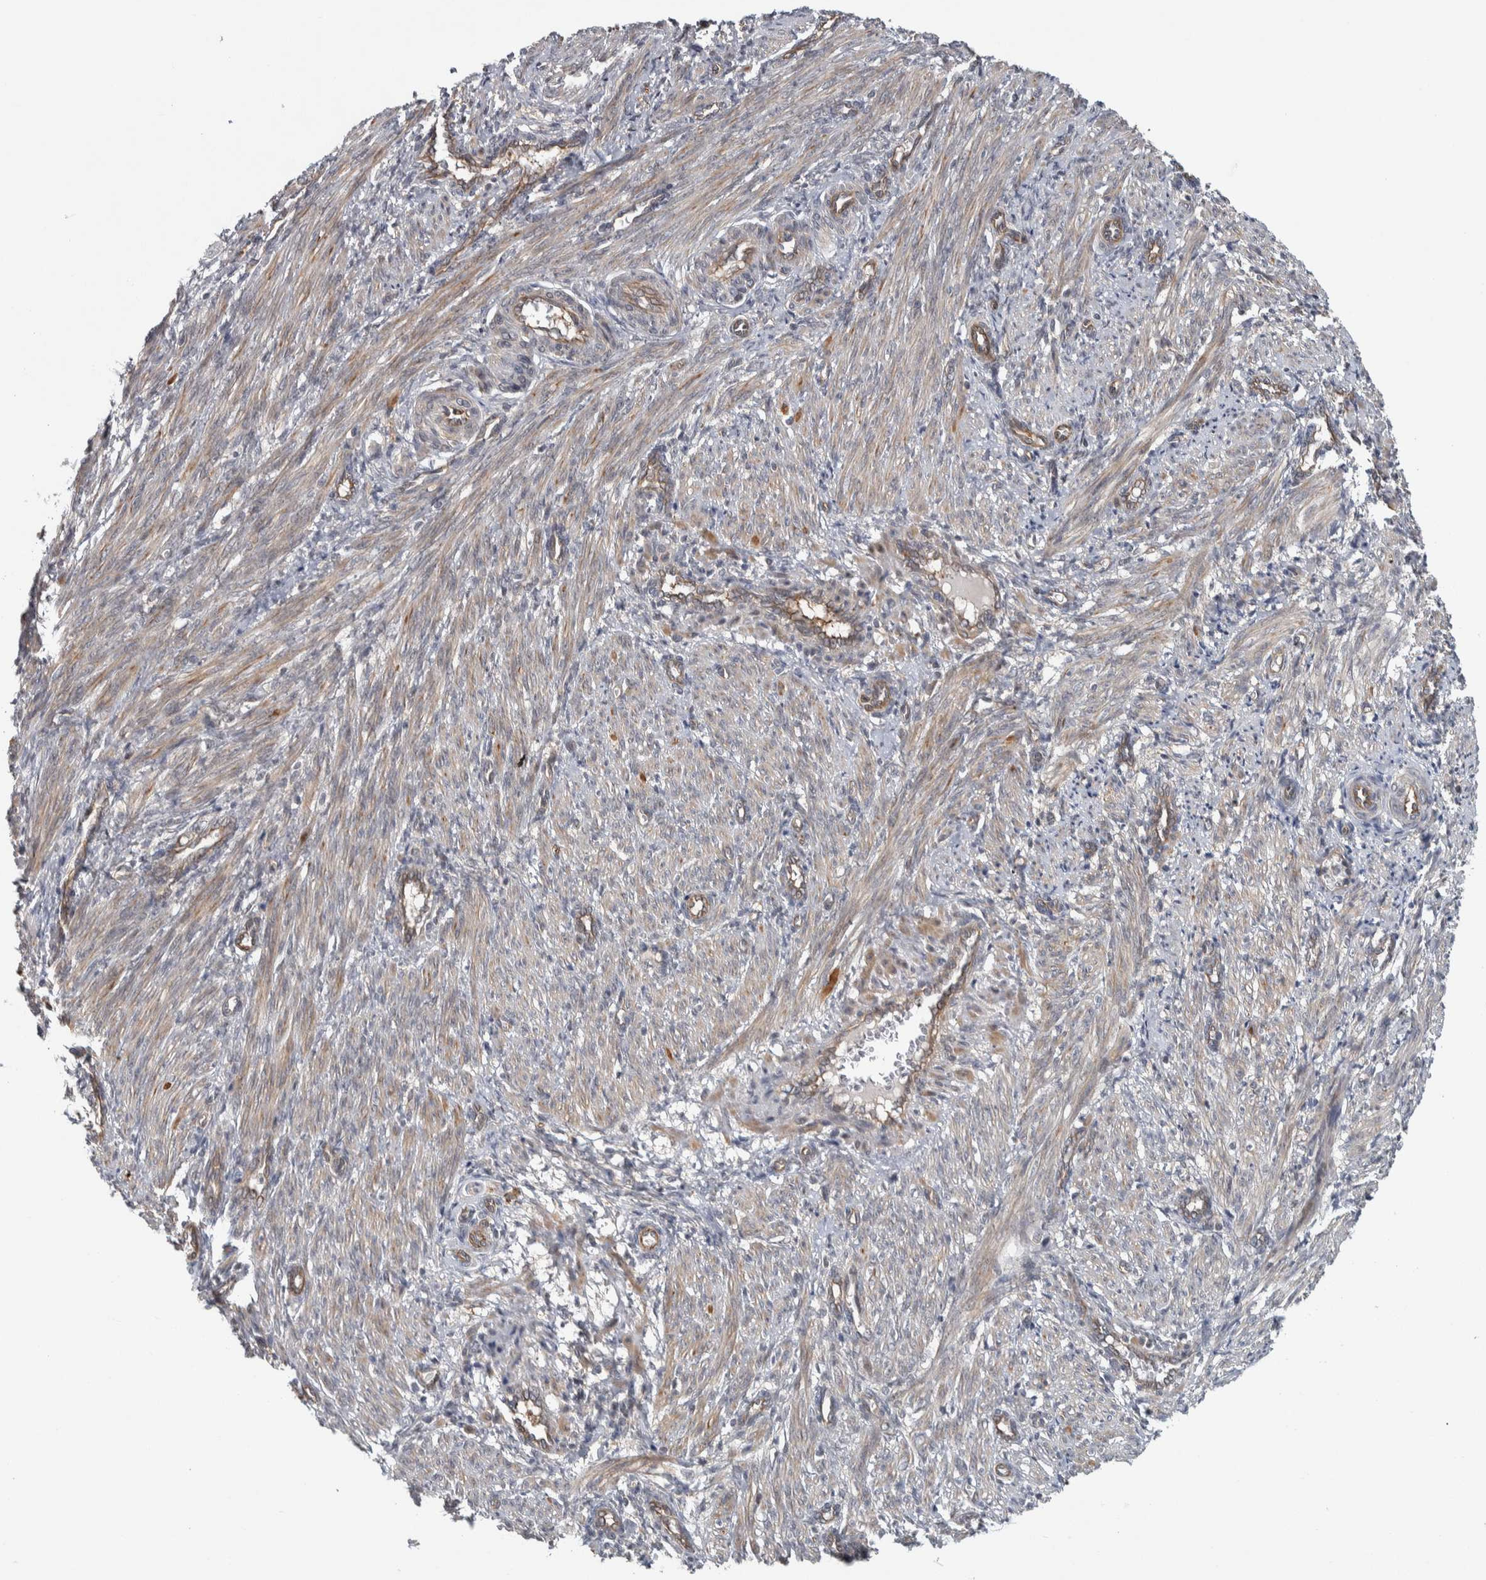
{"staining": {"intensity": "moderate", "quantity": ">75%", "location": "cytoplasmic/membranous"}, "tissue": "smooth muscle", "cell_type": "Smooth muscle cells", "image_type": "normal", "snomed": [{"axis": "morphology", "description": "Normal tissue, NOS"}, {"axis": "topography", "description": "Endometrium"}], "caption": "The micrograph displays immunohistochemical staining of benign smooth muscle. There is moderate cytoplasmic/membranous expression is identified in approximately >75% of smooth muscle cells. The protein of interest is shown in brown color, while the nuclei are stained blue.", "gene": "TBC1D31", "patient": {"sex": "female", "age": 33}}